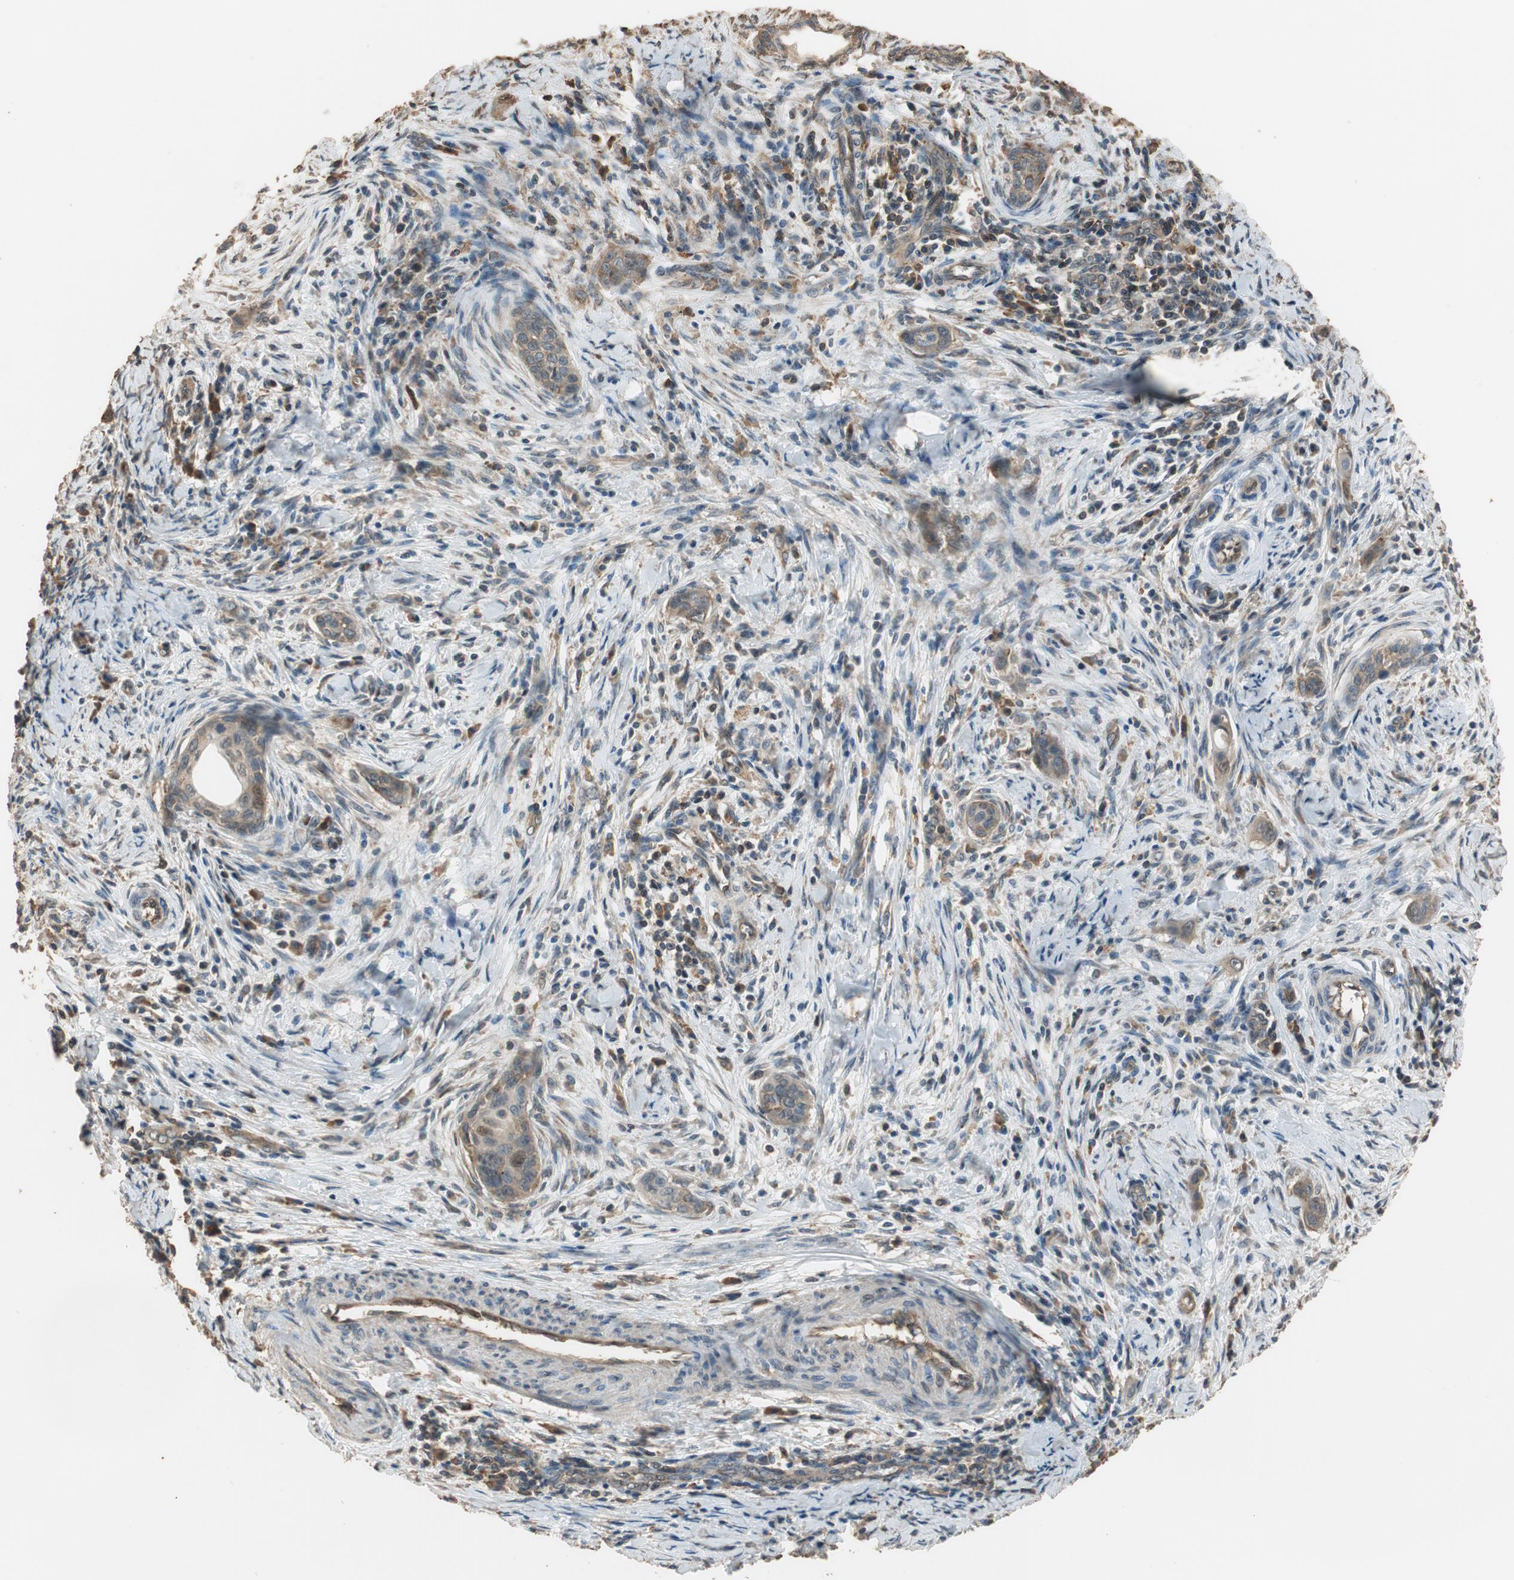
{"staining": {"intensity": "weak", "quantity": ">75%", "location": "cytoplasmic/membranous"}, "tissue": "cervical cancer", "cell_type": "Tumor cells", "image_type": "cancer", "snomed": [{"axis": "morphology", "description": "Squamous cell carcinoma, NOS"}, {"axis": "topography", "description": "Cervix"}], "caption": "Cervical cancer stained for a protein (brown) exhibits weak cytoplasmic/membranous positive staining in about >75% of tumor cells.", "gene": "MST1R", "patient": {"sex": "female", "age": 33}}